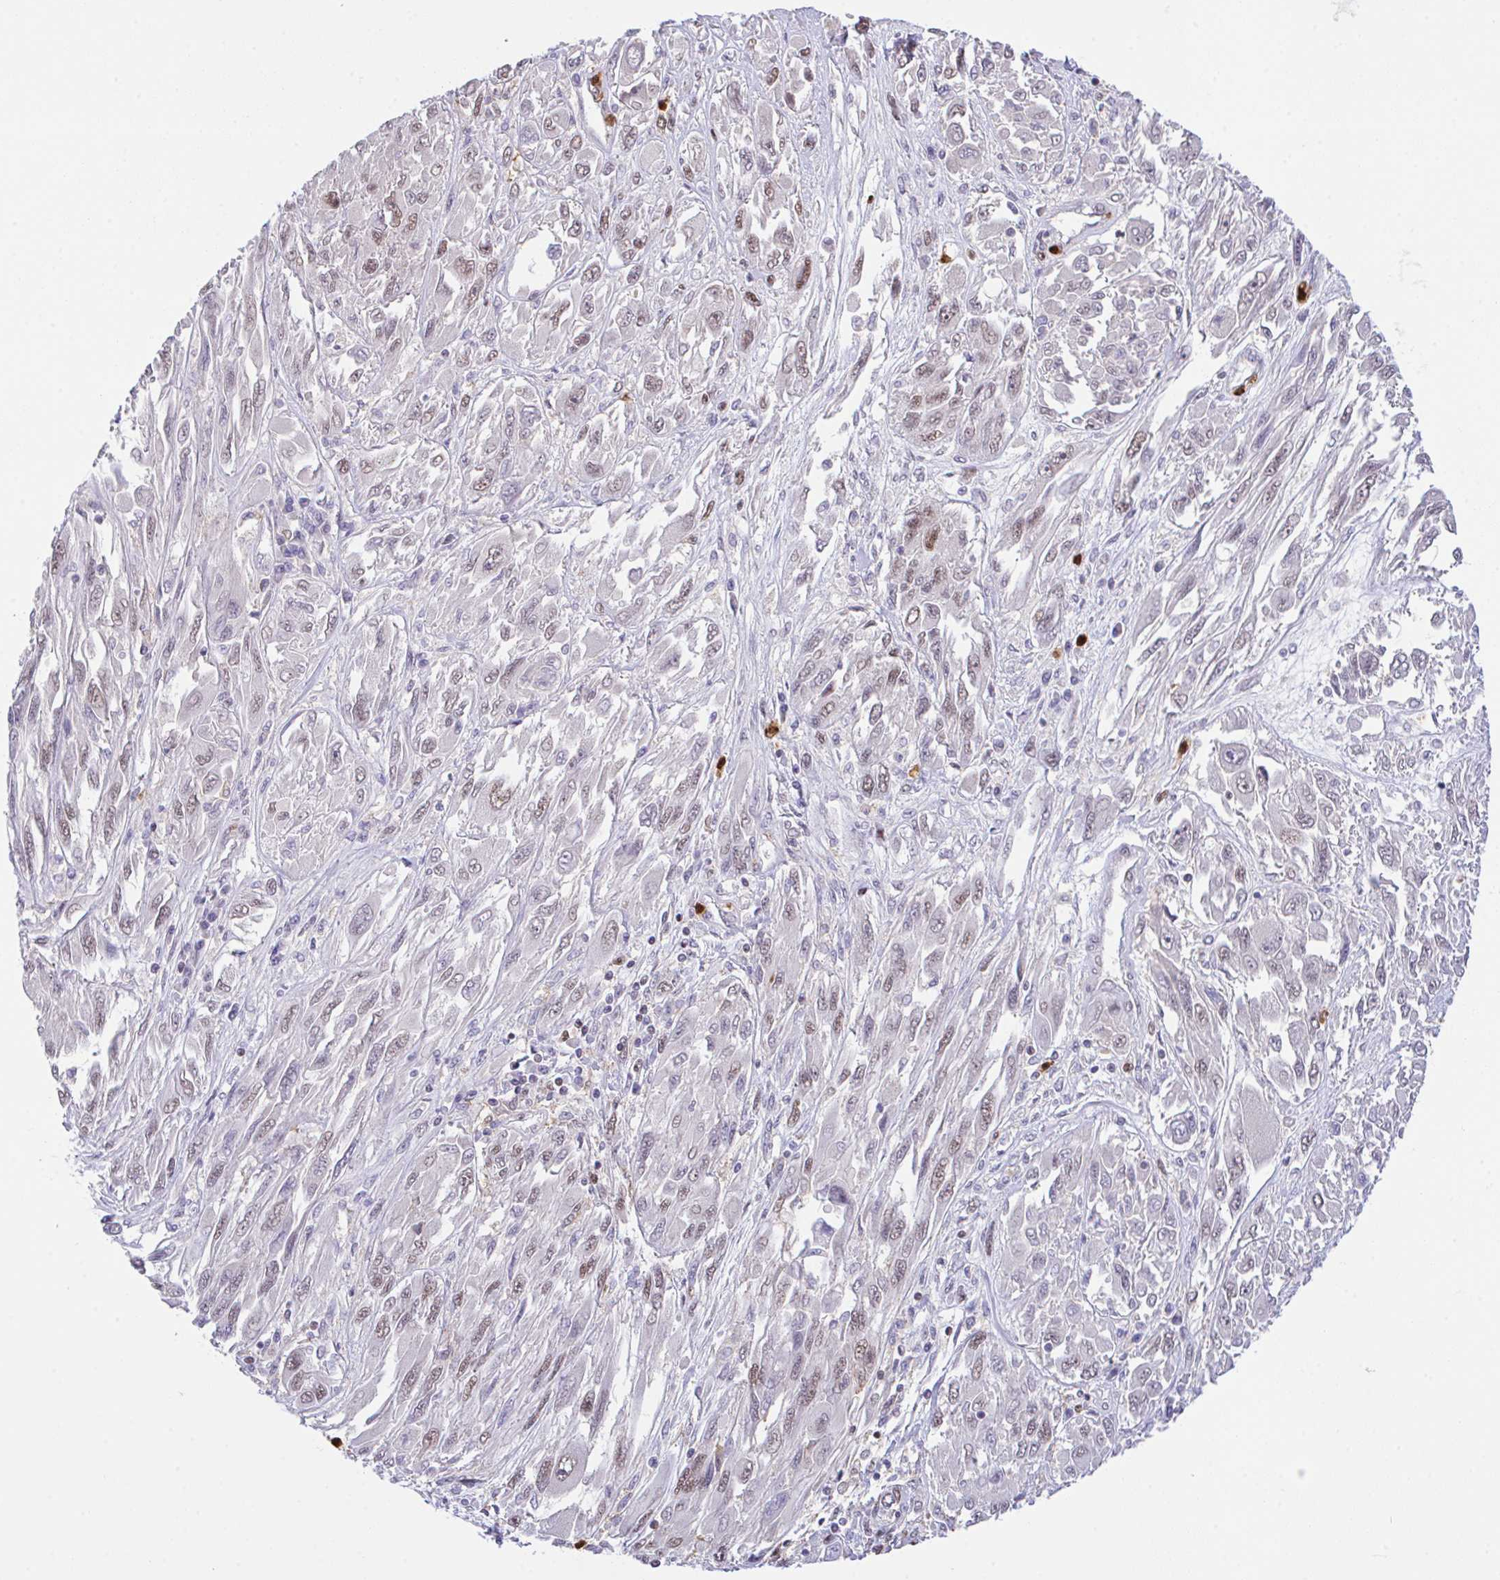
{"staining": {"intensity": "moderate", "quantity": "25%-75%", "location": "nuclear"}, "tissue": "melanoma", "cell_type": "Tumor cells", "image_type": "cancer", "snomed": [{"axis": "morphology", "description": "Malignant melanoma, NOS"}, {"axis": "topography", "description": "Skin"}], "caption": "Human malignant melanoma stained for a protein (brown) demonstrates moderate nuclear positive positivity in approximately 25%-75% of tumor cells.", "gene": "OR6K3", "patient": {"sex": "female", "age": 91}}